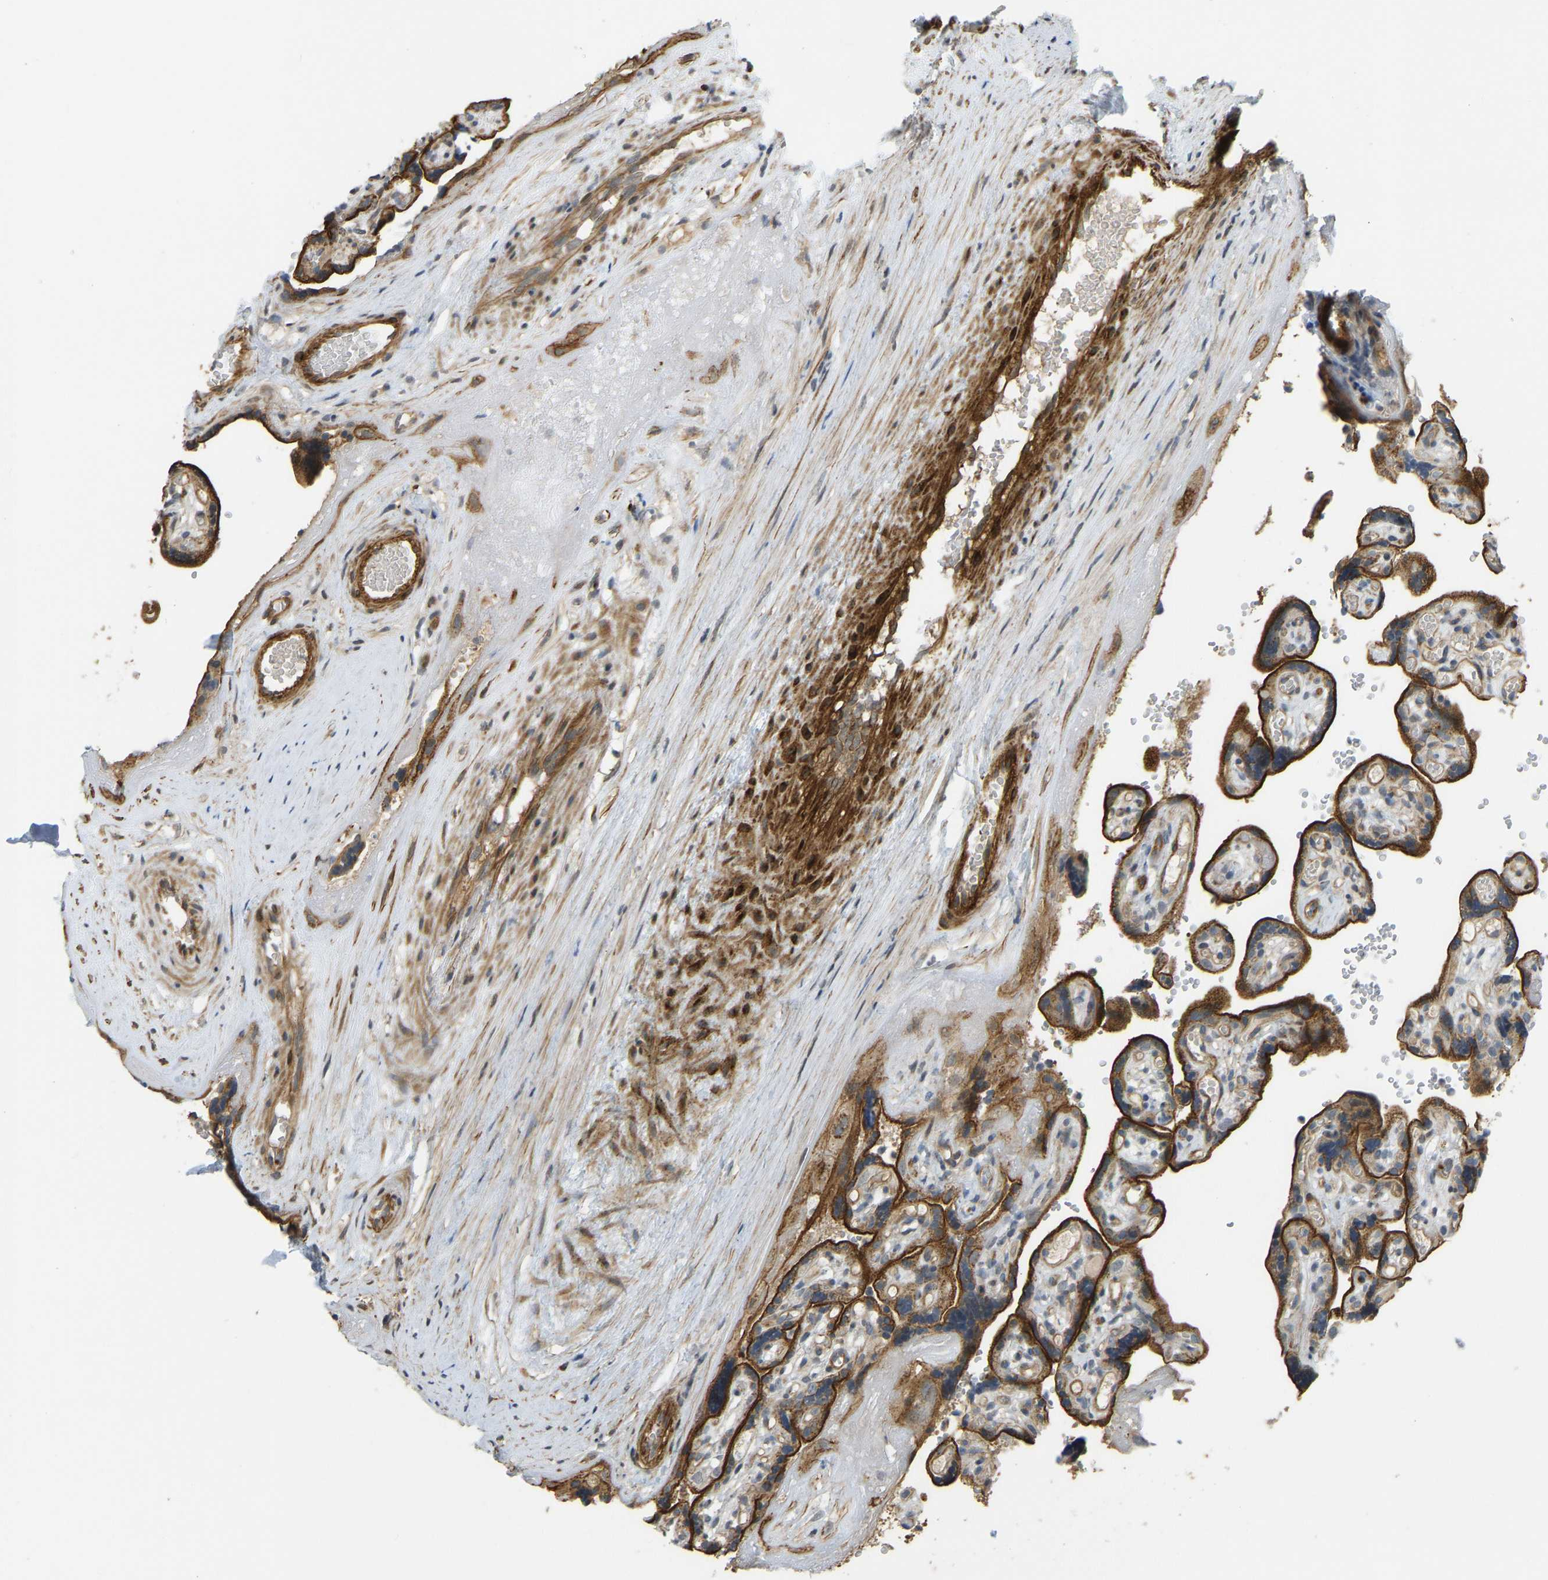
{"staining": {"intensity": "moderate", "quantity": ">75%", "location": "cytoplasmic/membranous"}, "tissue": "placenta", "cell_type": "Decidual cells", "image_type": "normal", "snomed": [{"axis": "morphology", "description": "Normal tissue, NOS"}, {"axis": "topography", "description": "Placenta"}], "caption": "High-magnification brightfield microscopy of normal placenta stained with DAB (3,3'-diaminobenzidine) (brown) and counterstained with hematoxylin (blue). decidual cells exhibit moderate cytoplasmic/membranous expression is present in about>75% of cells. (DAB (3,3'-diaminobenzidine) IHC, brown staining for protein, blue staining for nuclei).", "gene": "KIAA1671", "patient": {"sex": "female", "age": 30}}